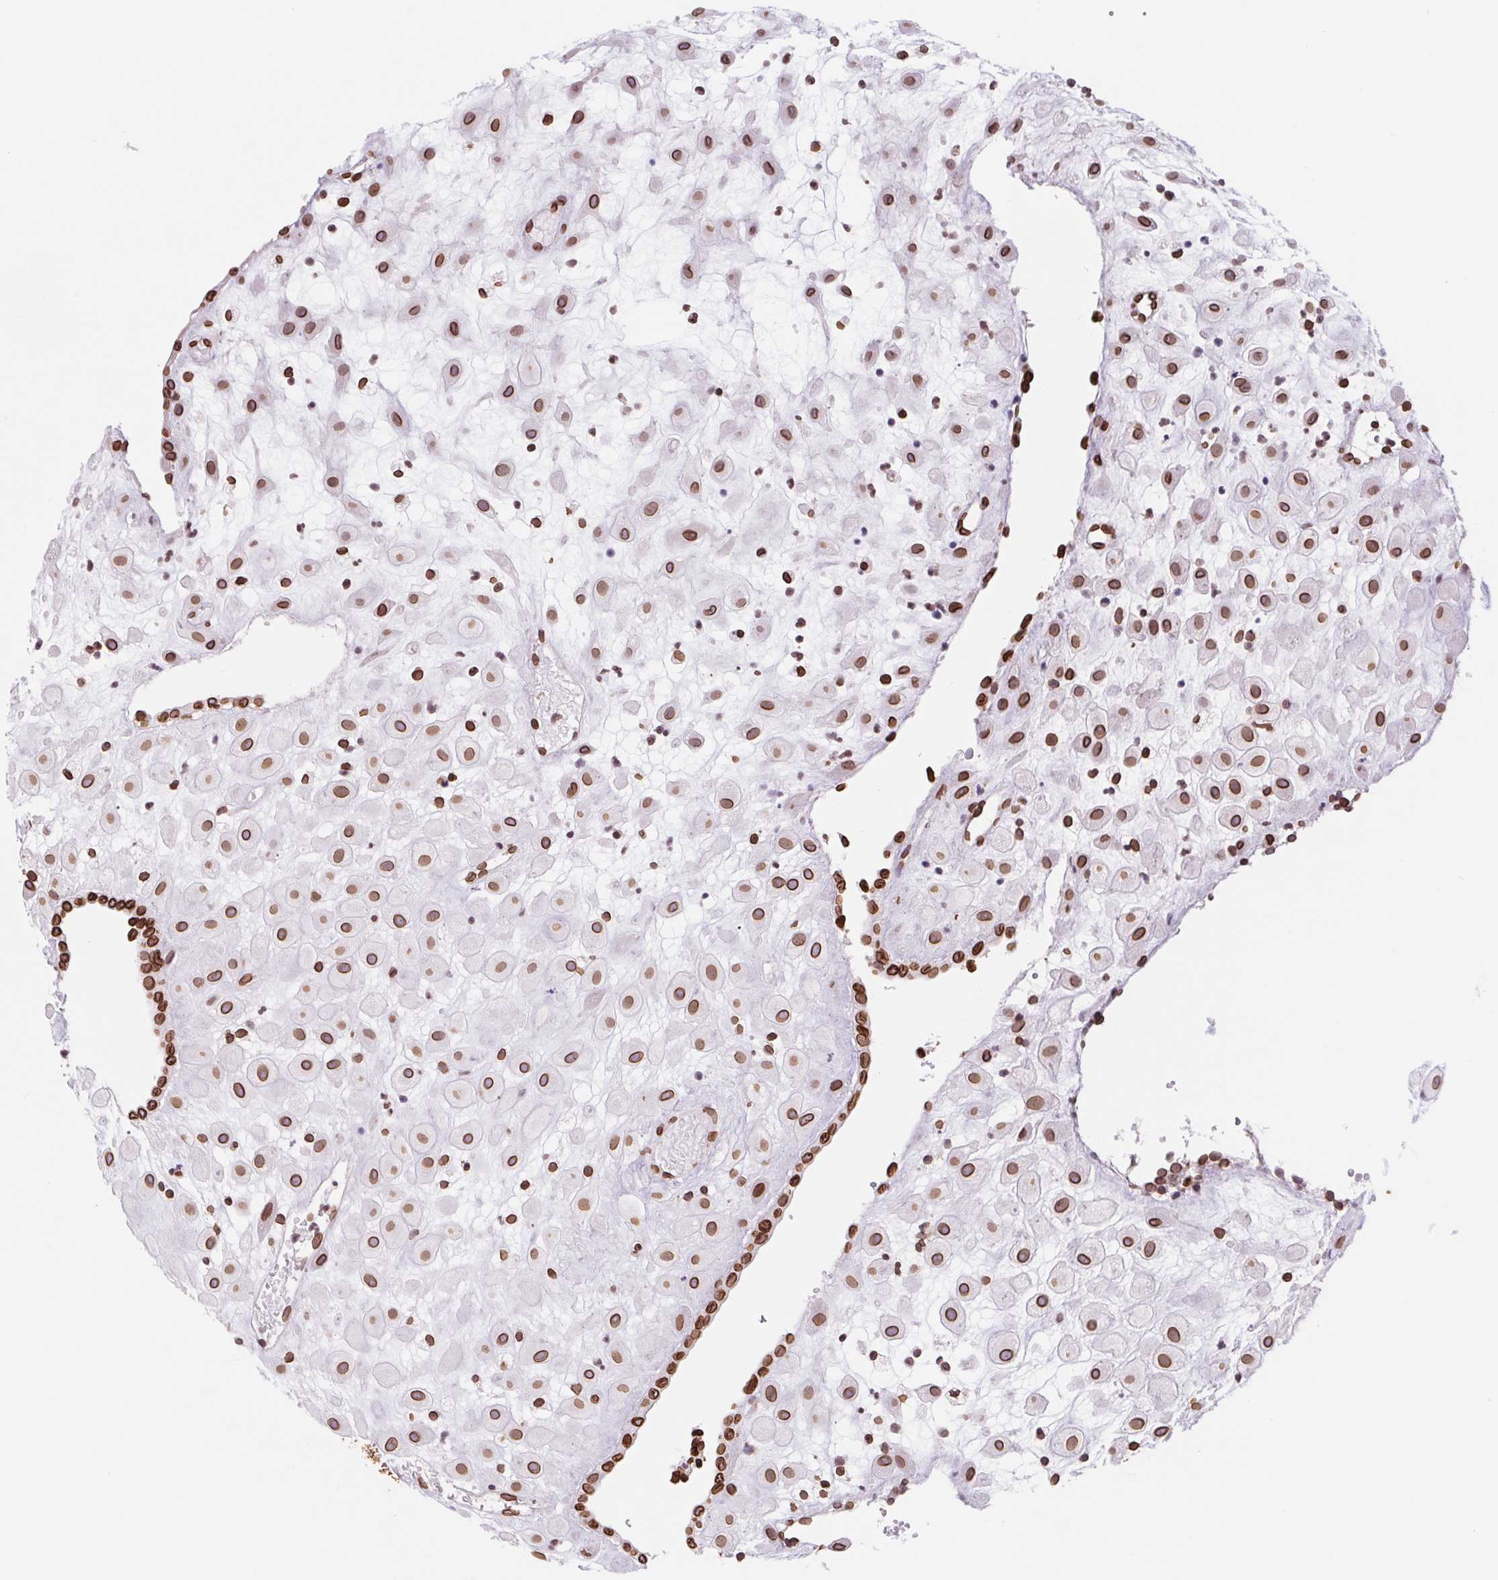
{"staining": {"intensity": "strong", "quantity": ">75%", "location": "cytoplasmic/membranous,nuclear"}, "tissue": "placenta", "cell_type": "Decidual cells", "image_type": "normal", "snomed": [{"axis": "morphology", "description": "Normal tissue, NOS"}, {"axis": "topography", "description": "Placenta"}], "caption": "Immunohistochemical staining of benign human placenta reveals high levels of strong cytoplasmic/membranous,nuclear positivity in approximately >75% of decidual cells. (Stains: DAB in brown, nuclei in blue, Microscopy: brightfield microscopy at high magnification).", "gene": "LMNB2", "patient": {"sex": "female", "age": 24}}